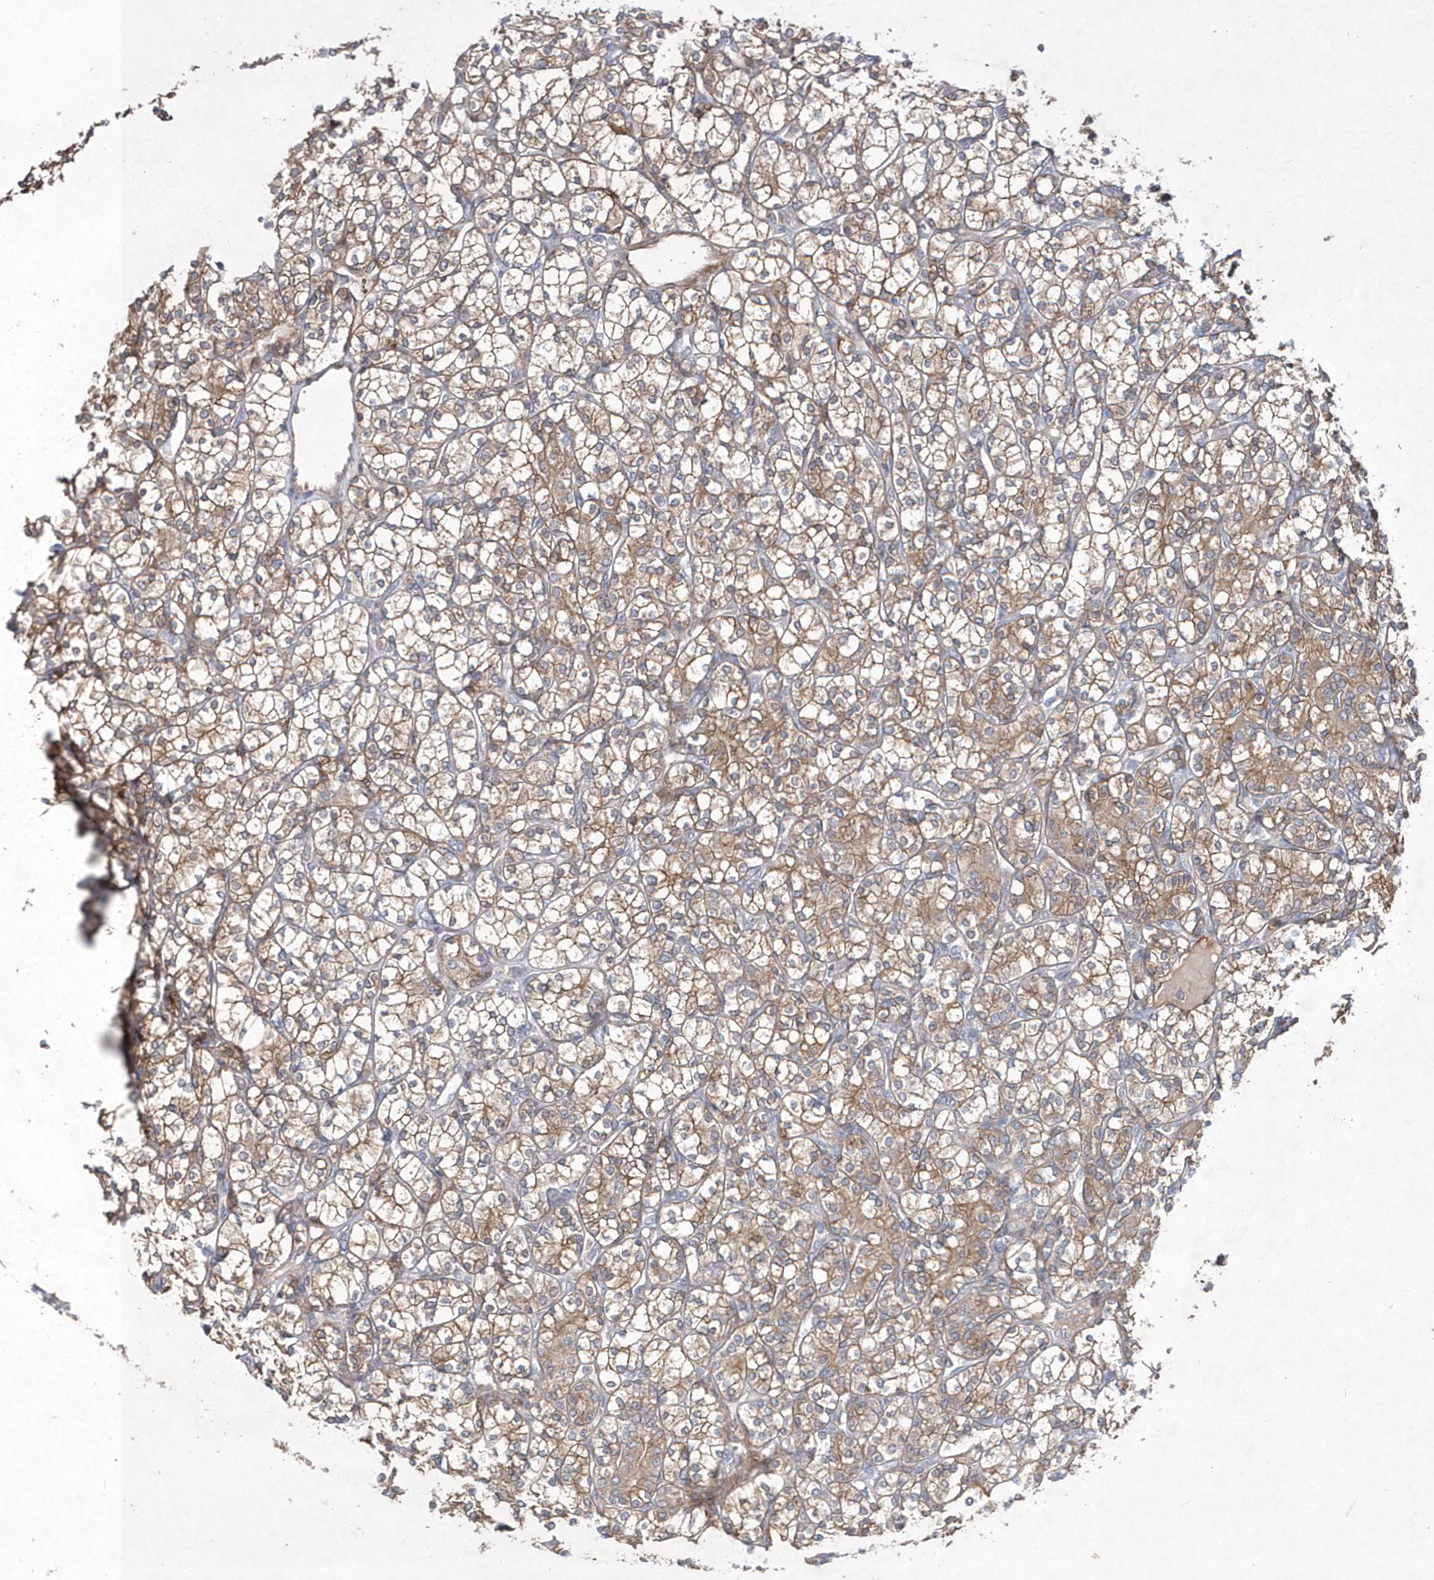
{"staining": {"intensity": "moderate", "quantity": ">75%", "location": "cytoplasmic/membranous"}, "tissue": "renal cancer", "cell_type": "Tumor cells", "image_type": "cancer", "snomed": [{"axis": "morphology", "description": "Adenocarcinoma, NOS"}, {"axis": "topography", "description": "Kidney"}], "caption": "Brown immunohistochemical staining in renal adenocarcinoma shows moderate cytoplasmic/membranous positivity in about >75% of tumor cells.", "gene": "DSPP", "patient": {"sex": "male", "age": 77}}